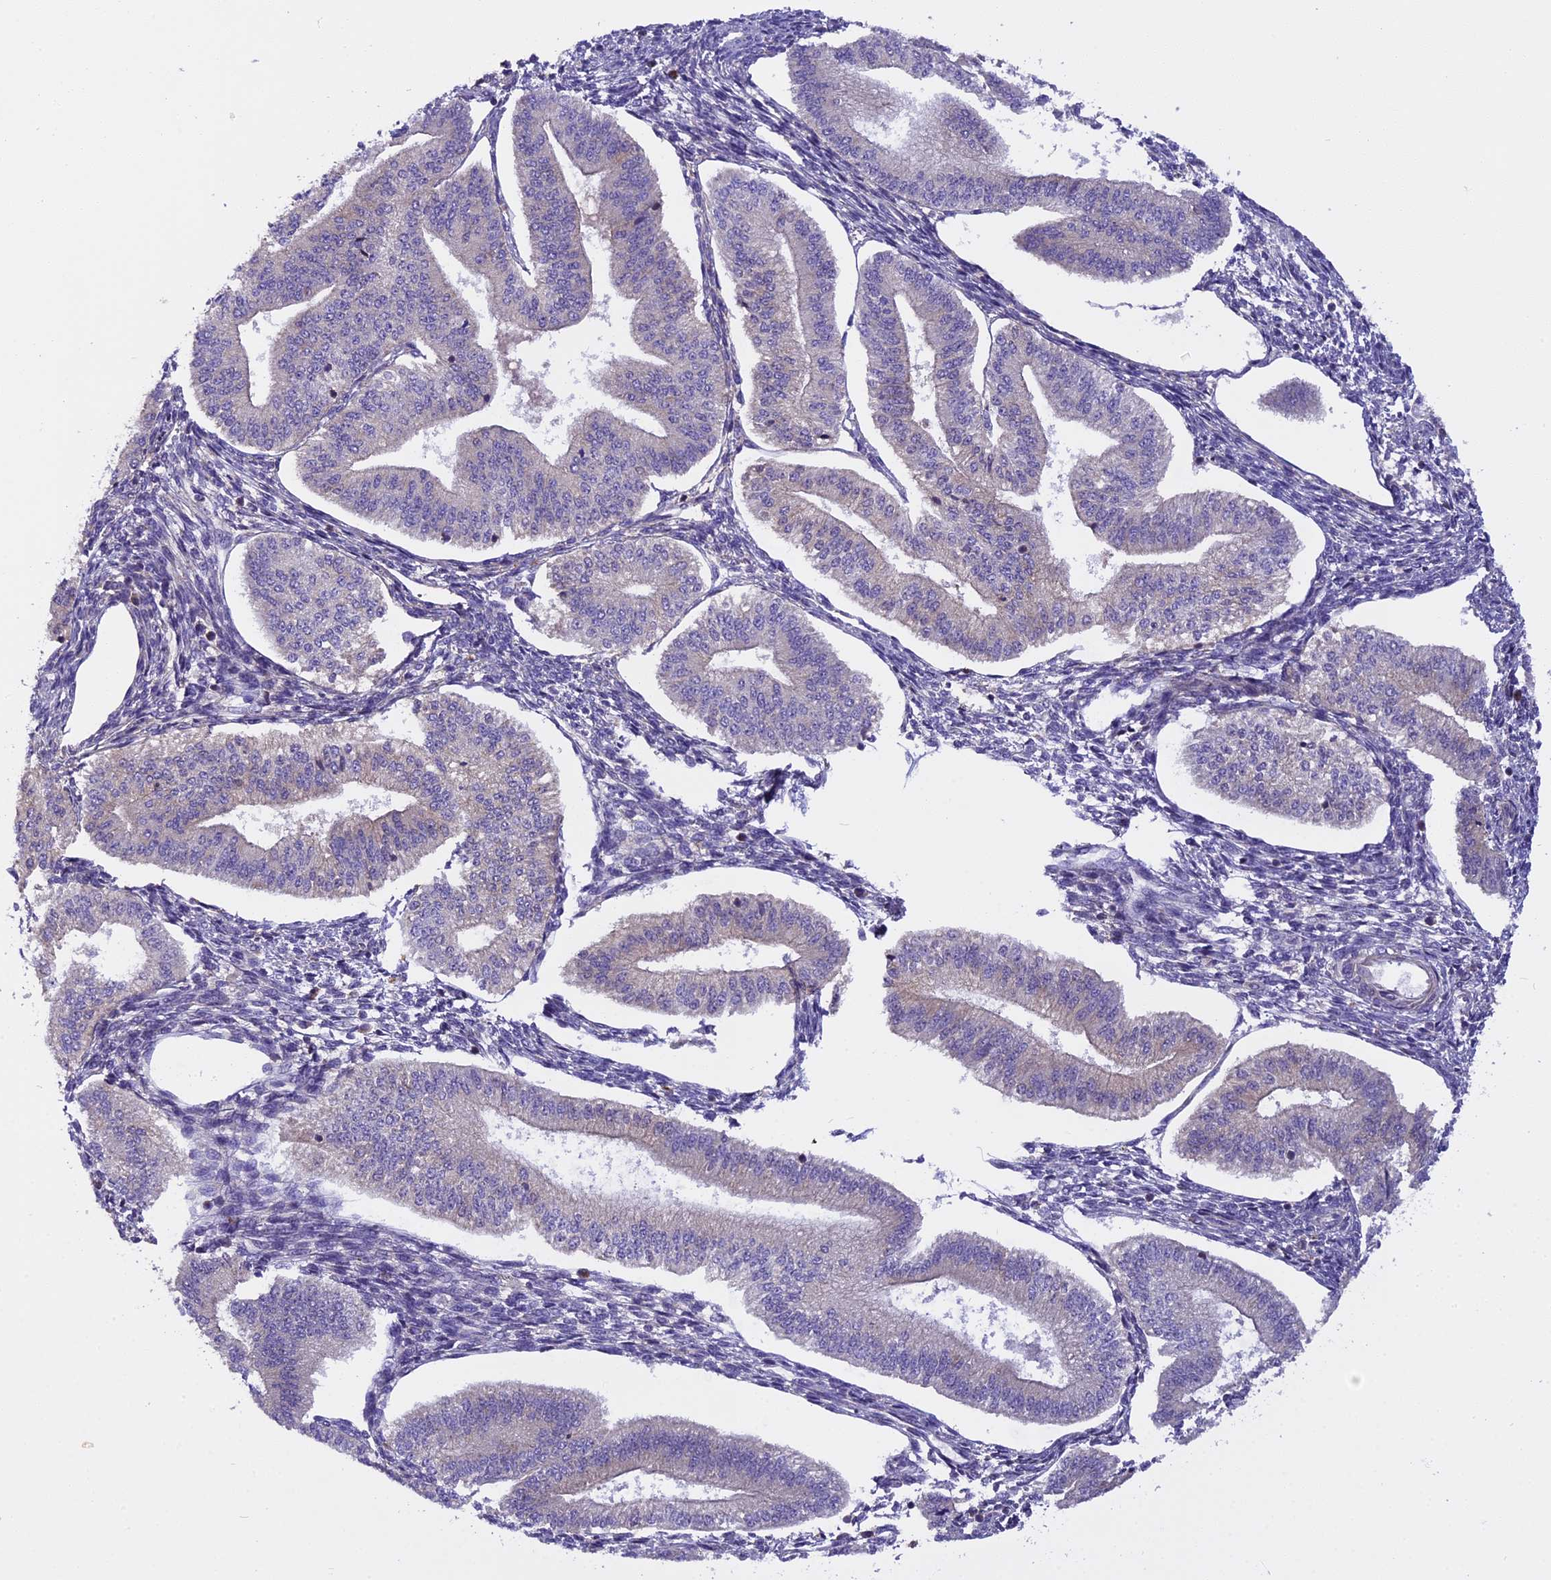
{"staining": {"intensity": "negative", "quantity": "none", "location": "none"}, "tissue": "endometrium", "cell_type": "Cells in endometrial stroma", "image_type": "normal", "snomed": [{"axis": "morphology", "description": "Normal tissue, NOS"}, {"axis": "topography", "description": "Endometrium"}], "caption": "Immunohistochemical staining of benign endometrium shows no significant positivity in cells in endometrial stroma.", "gene": "FAM98C", "patient": {"sex": "female", "age": 34}}